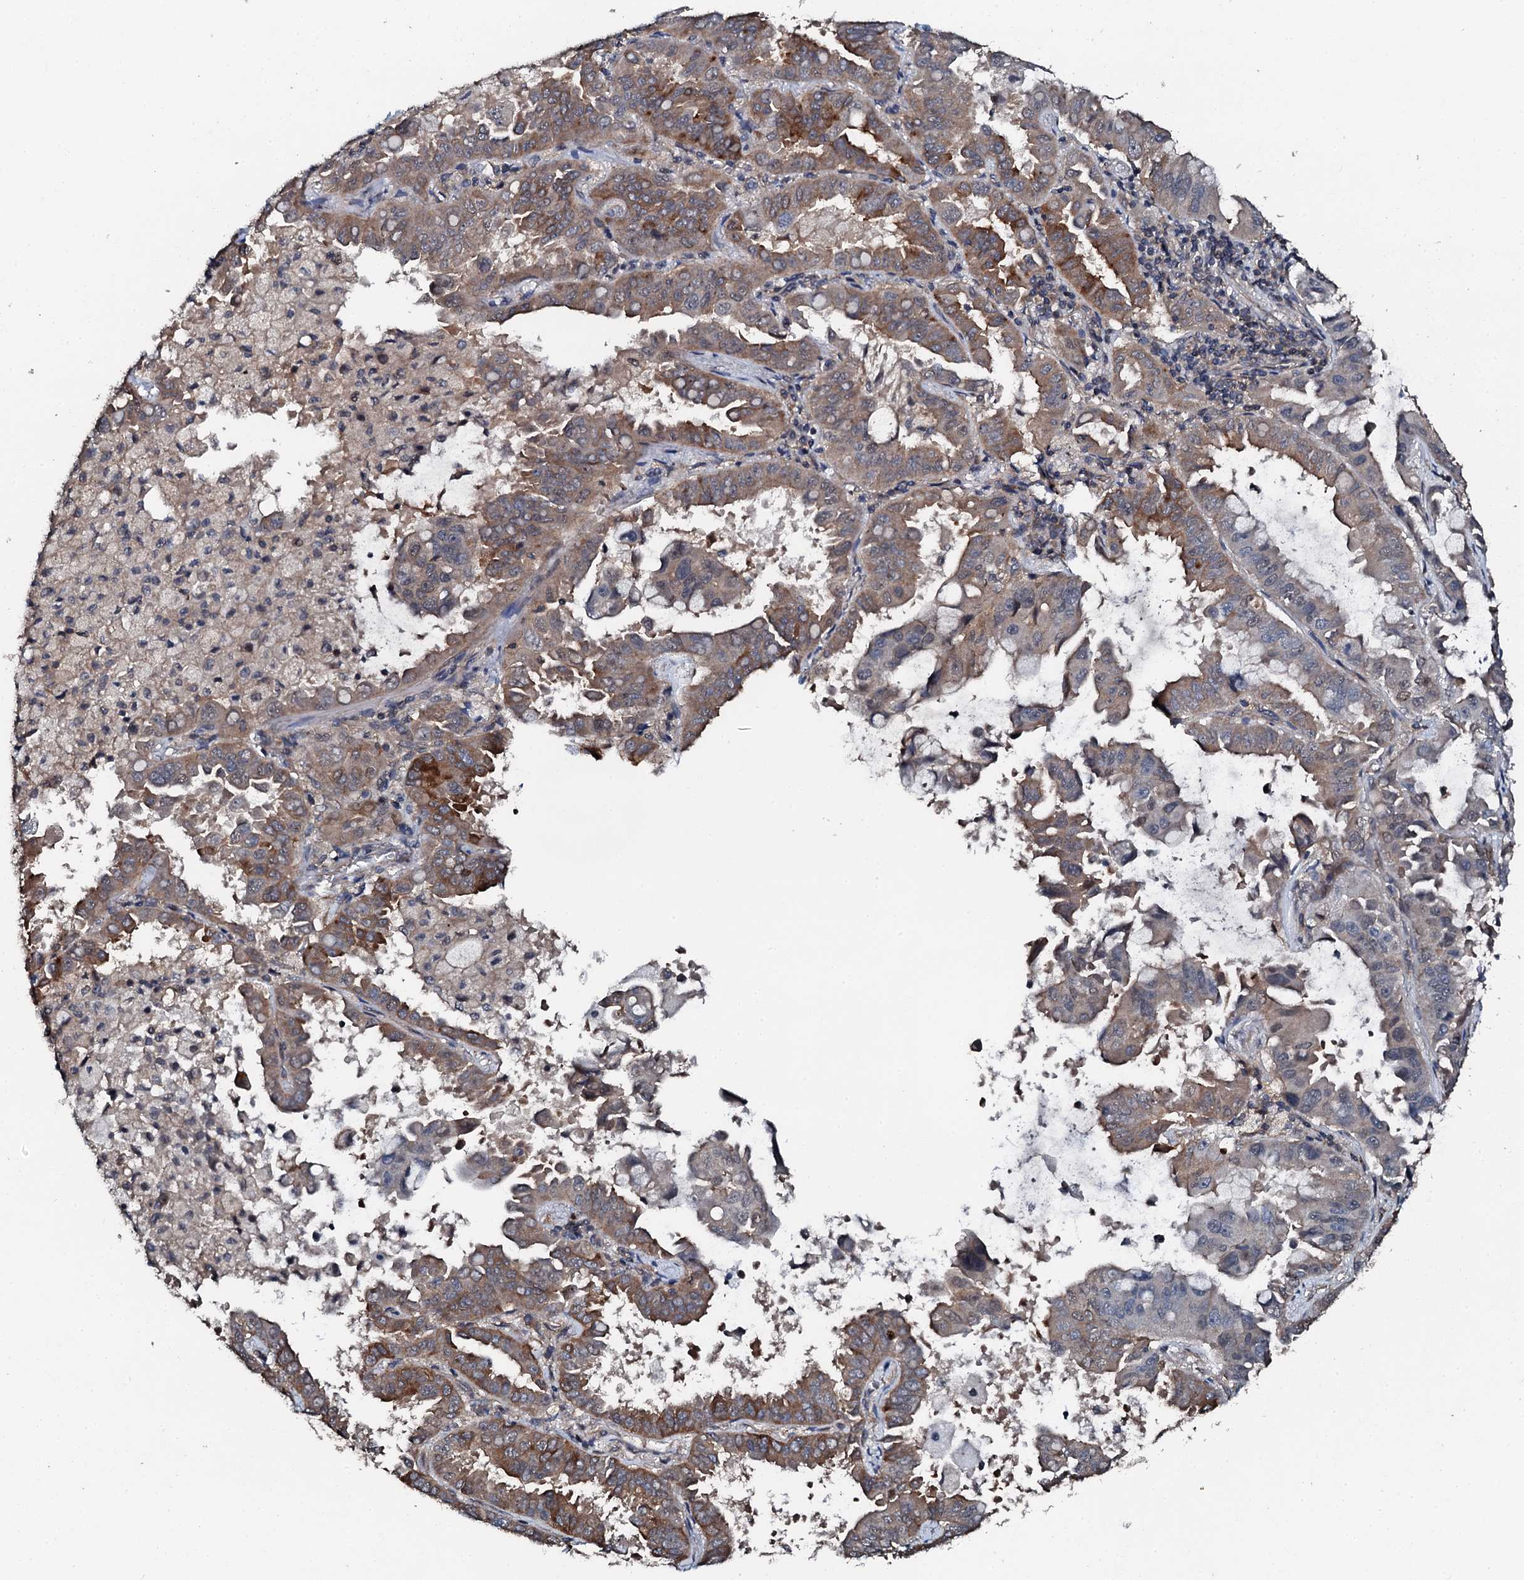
{"staining": {"intensity": "strong", "quantity": "<25%", "location": "cytoplasmic/membranous"}, "tissue": "lung cancer", "cell_type": "Tumor cells", "image_type": "cancer", "snomed": [{"axis": "morphology", "description": "Adenocarcinoma, NOS"}, {"axis": "topography", "description": "Lung"}], "caption": "A medium amount of strong cytoplasmic/membranous positivity is identified in about <25% of tumor cells in adenocarcinoma (lung) tissue.", "gene": "FLYWCH1", "patient": {"sex": "male", "age": 64}}